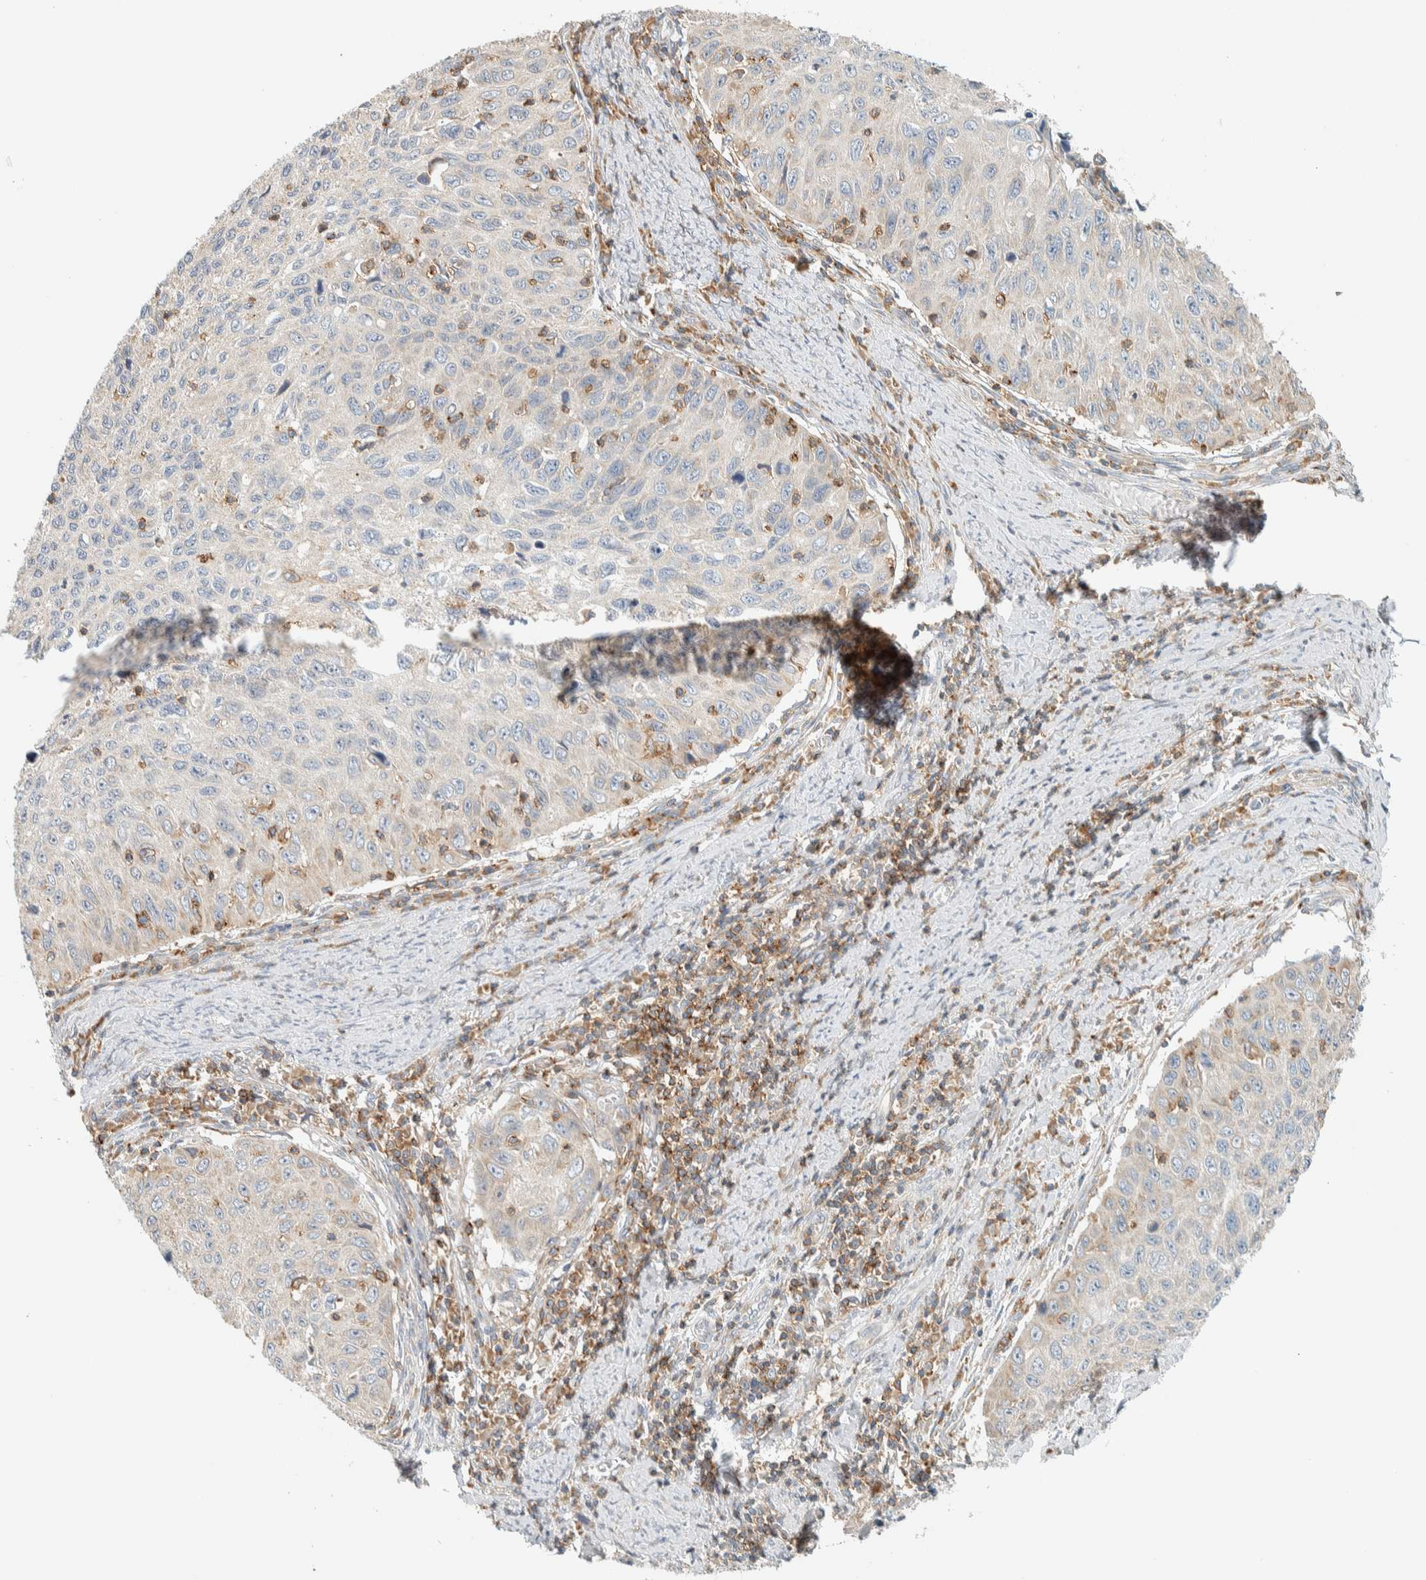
{"staining": {"intensity": "negative", "quantity": "none", "location": "none"}, "tissue": "cervical cancer", "cell_type": "Tumor cells", "image_type": "cancer", "snomed": [{"axis": "morphology", "description": "Squamous cell carcinoma, NOS"}, {"axis": "topography", "description": "Cervix"}], "caption": "An image of human squamous cell carcinoma (cervical) is negative for staining in tumor cells.", "gene": "CCDC57", "patient": {"sex": "female", "age": 53}}